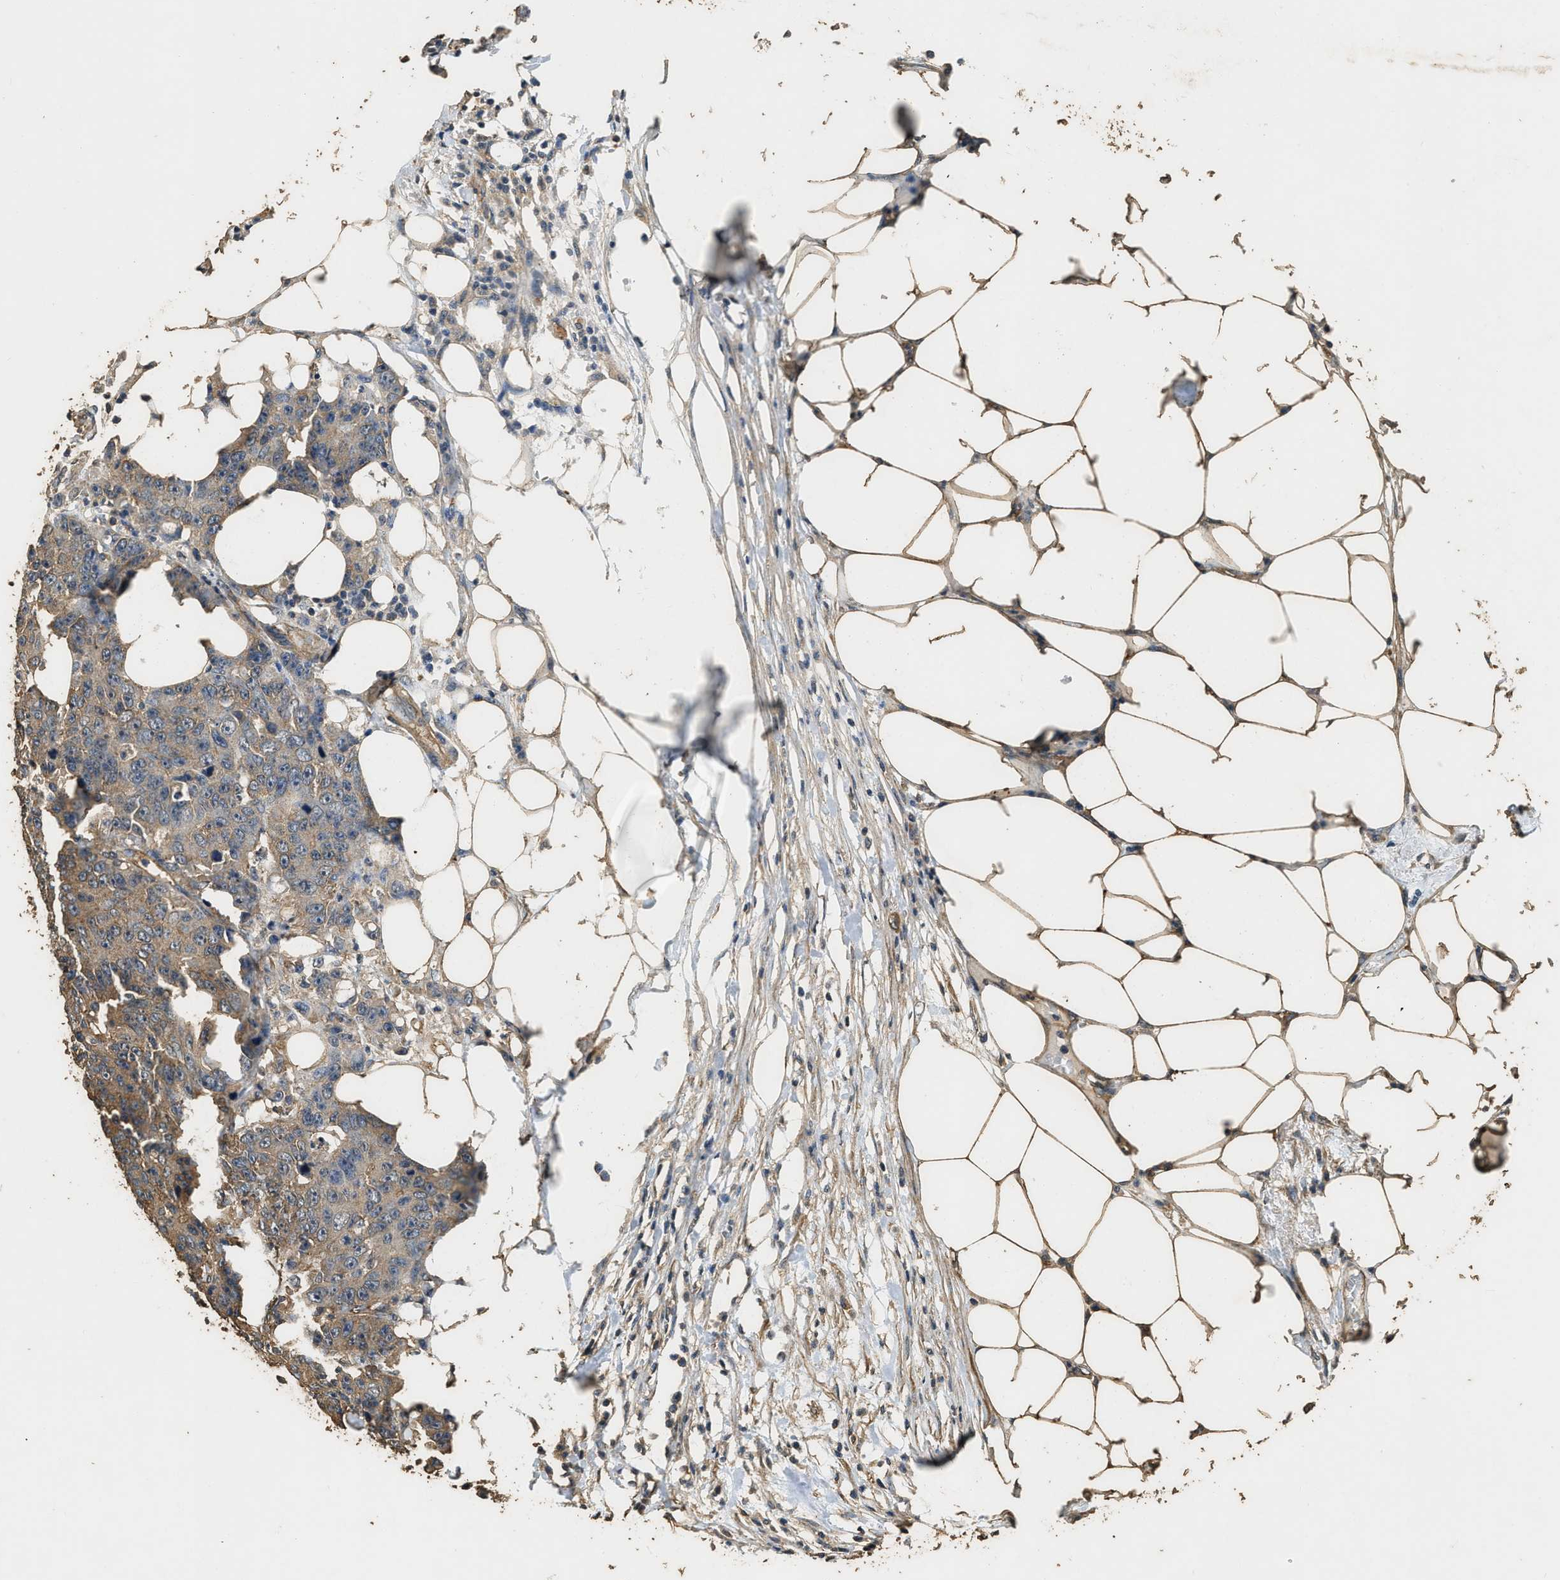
{"staining": {"intensity": "weak", "quantity": ">75%", "location": "cytoplasmic/membranous"}, "tissue": "colorectal cancer", "cell_type": "Tumor cells", "image_type": "cancer", "snomed": [{"axis": "morphology", "description": "Adenocarcinoma, NOS"}, {"axis": "topography", "description": "Colon"}], "caption": "Immunohistochemical staining of colorectal cancer (adenocarcinoma) demonstrates low levels of weak cytoplasmic/membranous expression in about >75% of tumor cells.", "gene": "MIB1", "patient": {"sex": "female", "age": 86}}